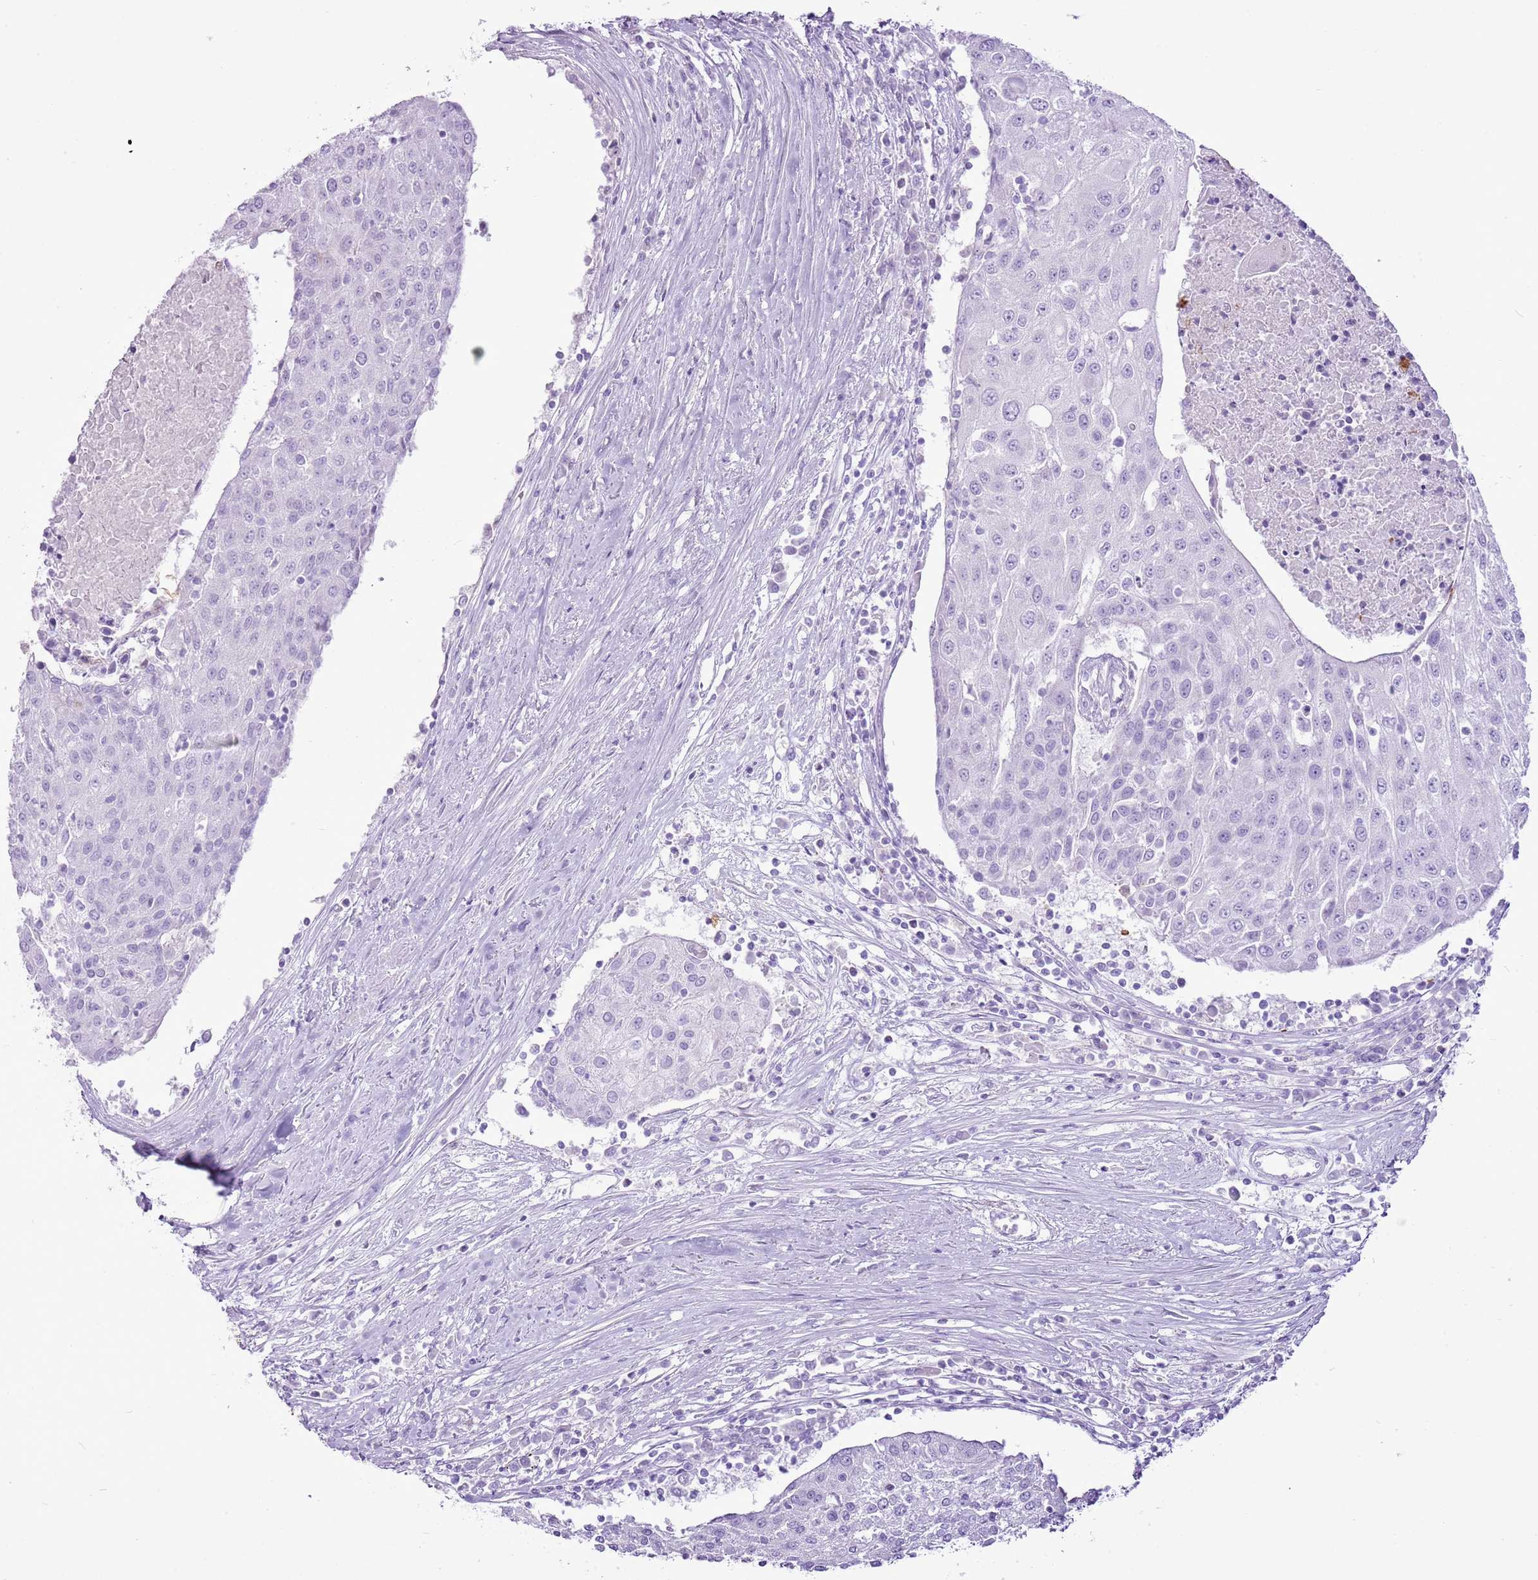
{"staining": {"intensity": "negative", "quantity": "none", "location": "none"}, "tissue": "urothelial cancer", "cell_type": "Tumor cells", "image_type": "cancer", "snomed": [{"axis": "morphology", "description": "Urothelial carcinoma, High grade"}, {"axis": "topography", "description": "Urinary bladder"}], "caption": "The image reveals no significant expression in tumor cells of high-grade urothelial carcinoma.", "gene": "CNFN", "patient": {"sex": "female", "age": 85}}